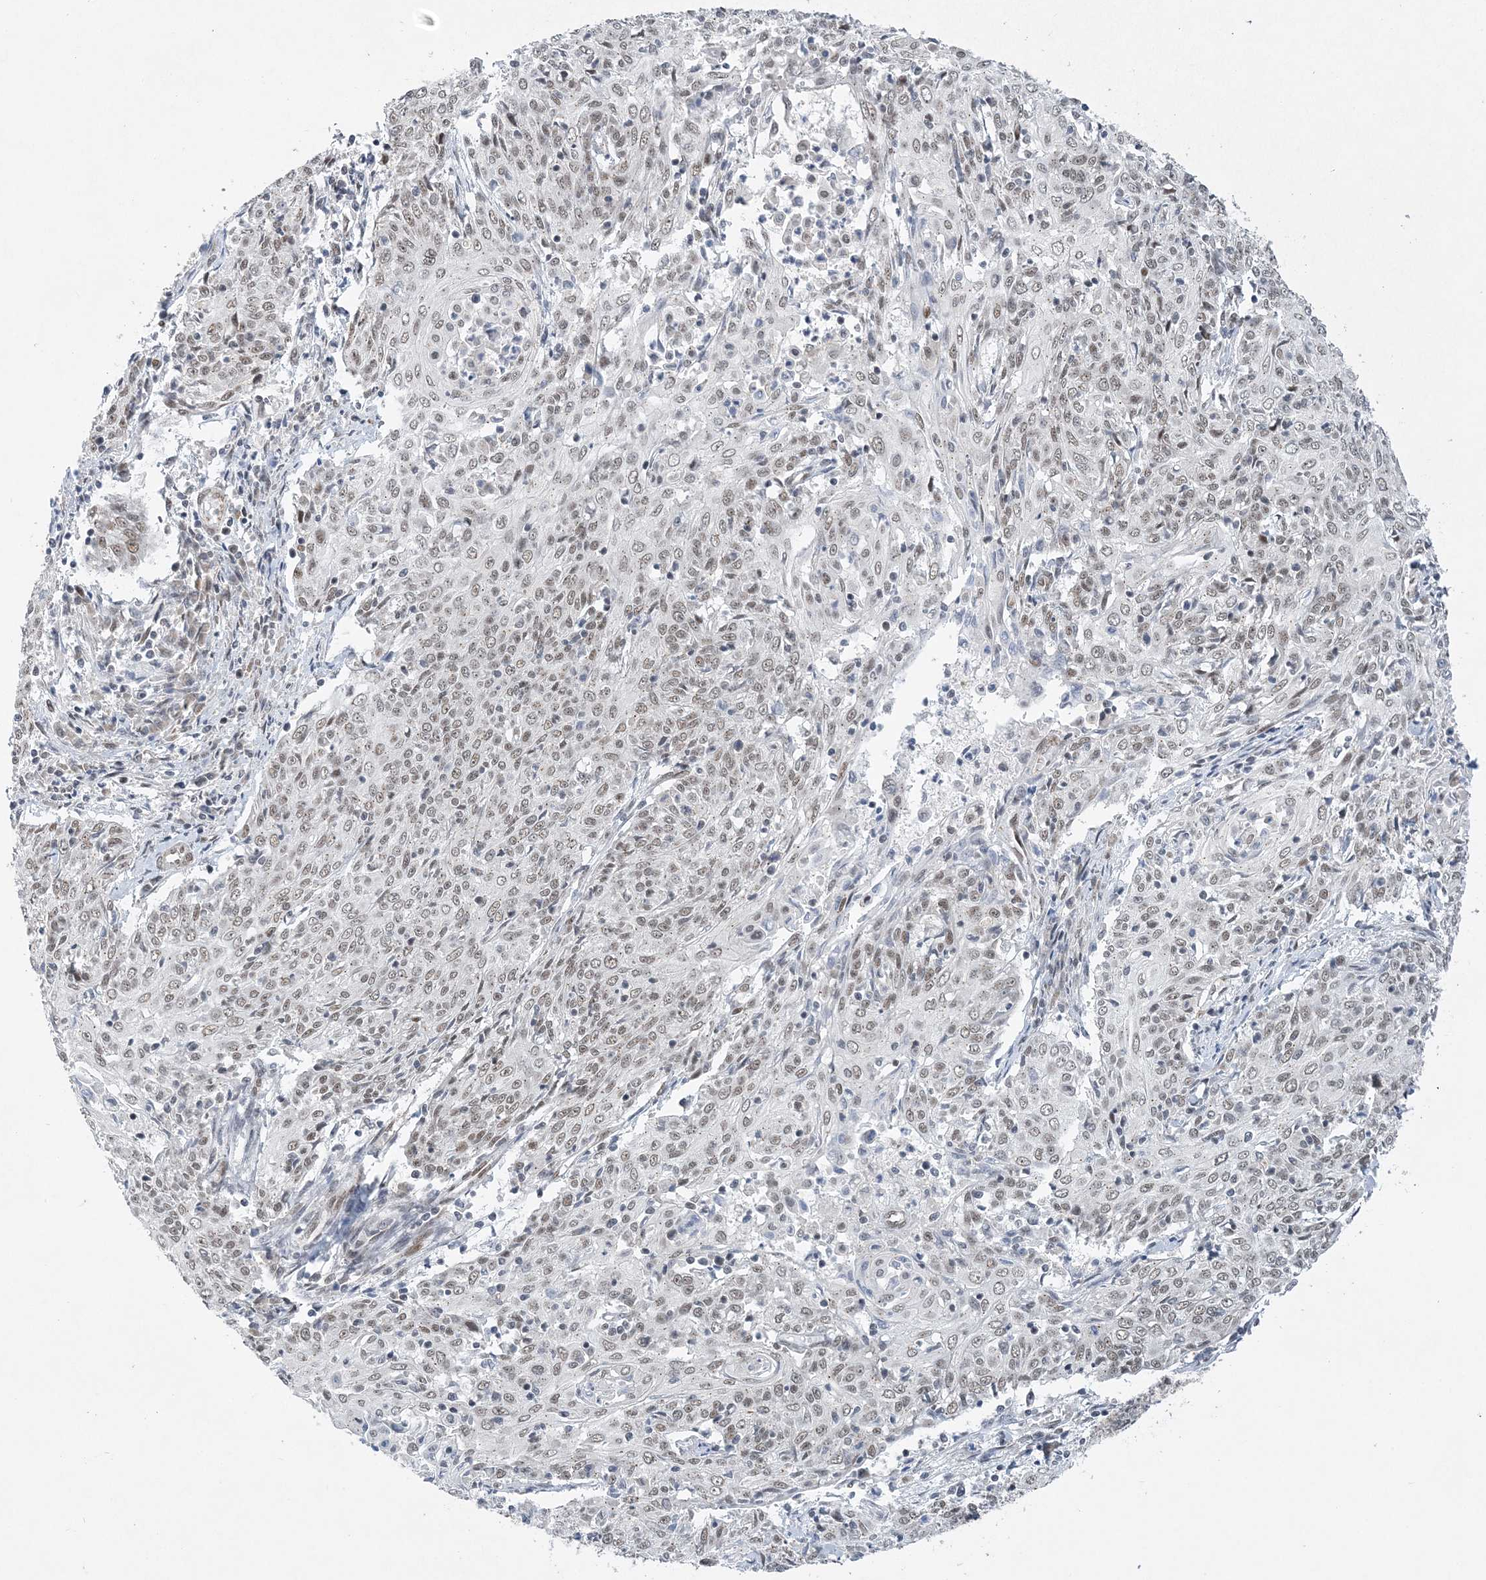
{"staining": {"intensity": "weak", "quantity": ">75%", "location": "nuclear"}, "tissue": "cervical cancer", "cell_type": "Tumor cells", "image_type": "cancer", "snomed": [{"axis": "morphology", "description": "Squamous cell carcinoma, NOS"}, {"axis": "topography", "description": "Cervix"}], "caption": "Squamous cell carcinoma (cervical) stained for a protein (brown) reveals weak nuclear positive positivity in approximately >75% of tumor cells.", "gene": "WAC", "patient": {"sex": "female", "age": 48}}